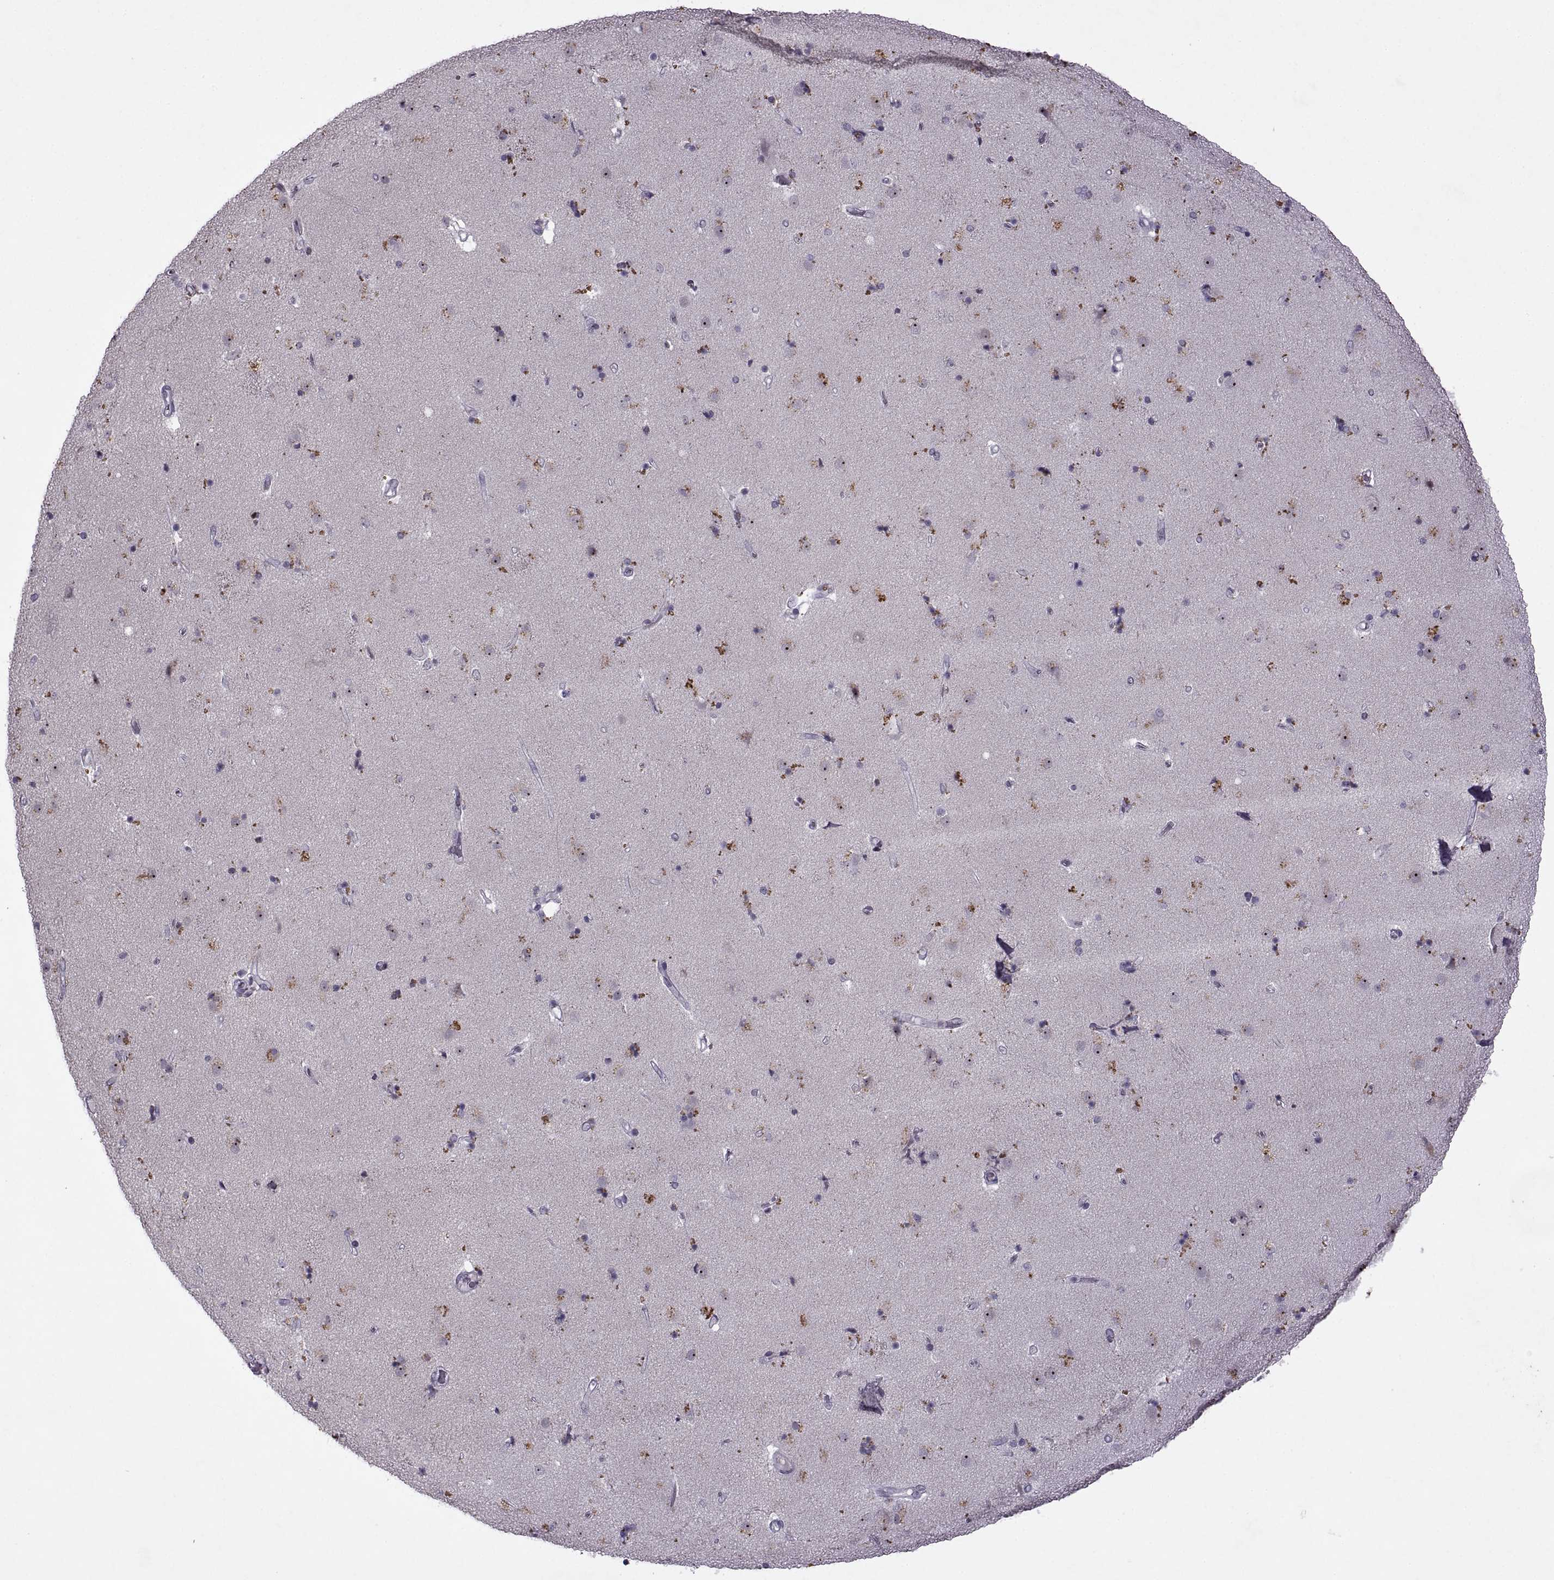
{"staining": {"intensity": "negative", "quantity": "none", "location": "none"}, "tissue": "caudate", "cell_type": "Glial cells", "image_type": "normal", "snomed": [{"axis": "morphology", "description": "Normal tissue, NOS"}, {"axis": "topography", "description": "Lateral ventricle wall"}], "caption": "Immunohistochemistry (IHC) of benign human caudate demonstrates no staining in glial cells.", "gene": "SINHCAF", "patient": {"sex": "female", "age": 71}}